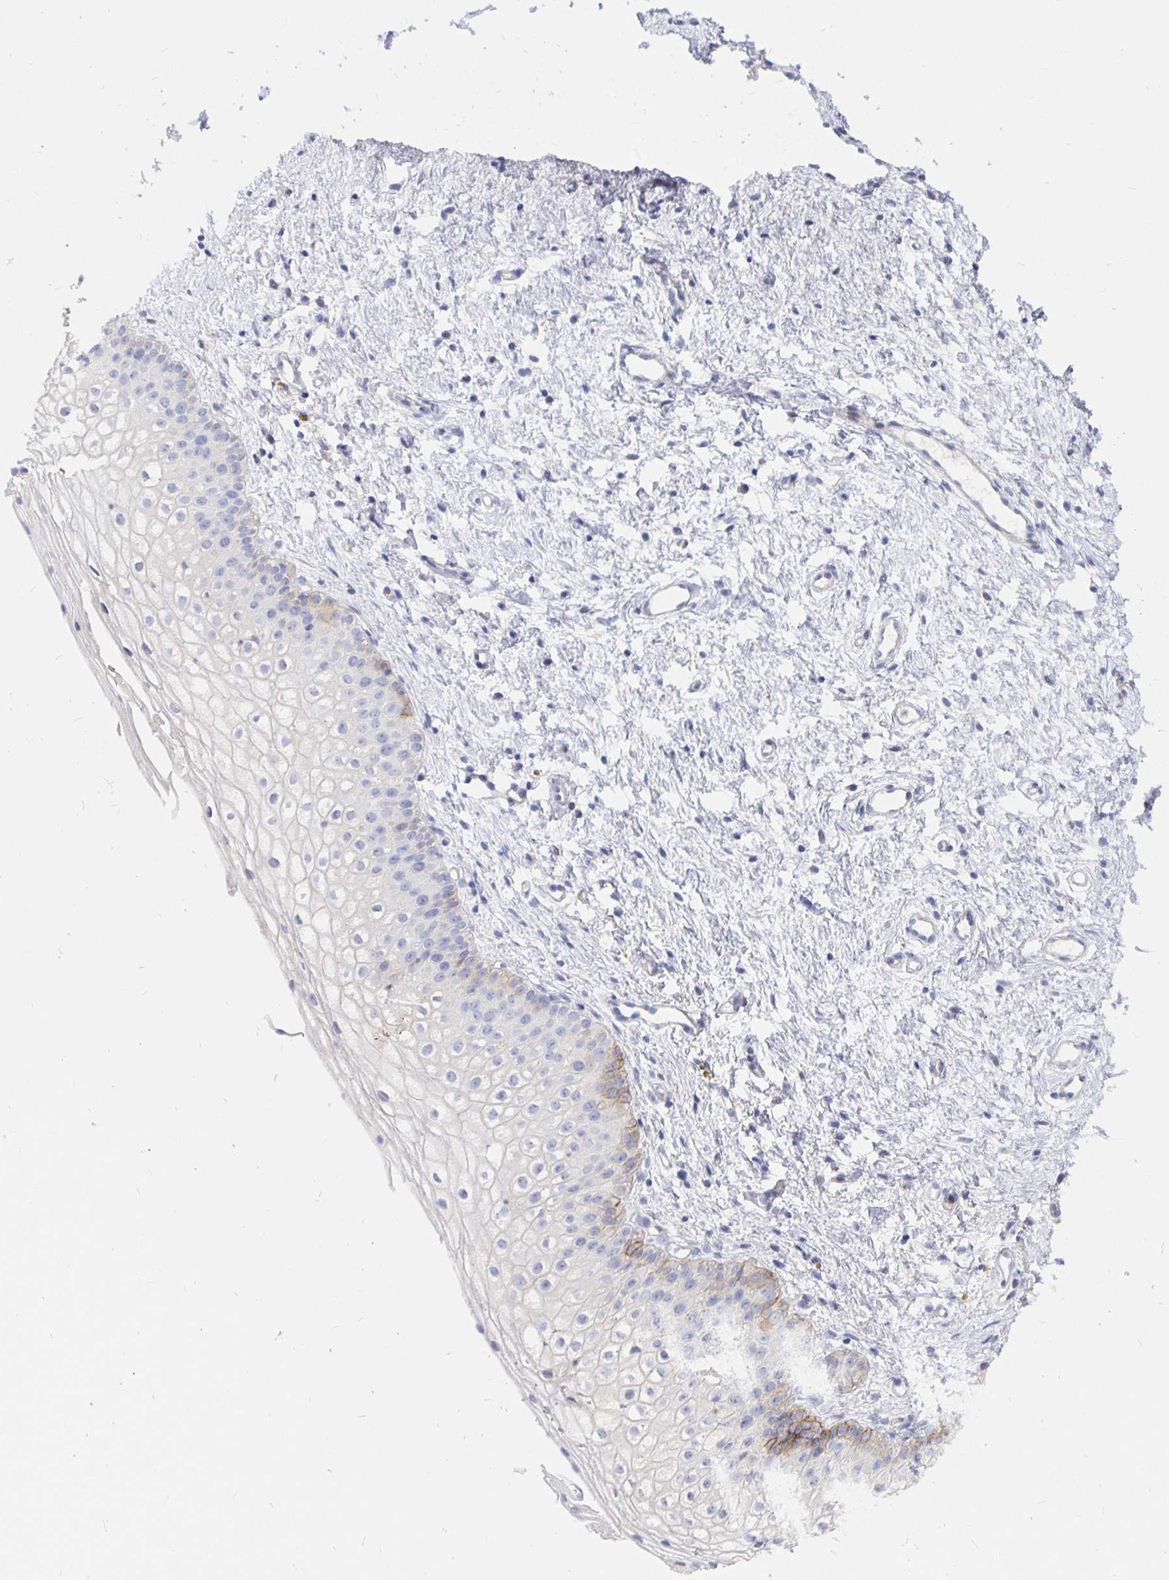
{"staining": {"intensity": "moderate", "quantity": "<25%", "location": "cytoplasmic/membranous"}, "tissue": "vagina", "cell_type": "Squamous epithelial cells", "image_type": "normal", "snomed": [{"axis": "morphology", "description": "Normal tissue, NOS"}, {"axis": "topography", "description": "Vagina"}], "caption": "Vagina stained with a brown dye reveals moderate cytoplasmic/membranous positive expression in about <25% of squamous epithelial cells.", "gene": "KCTD19", "patient": {"sex": "female", "age": 65}}